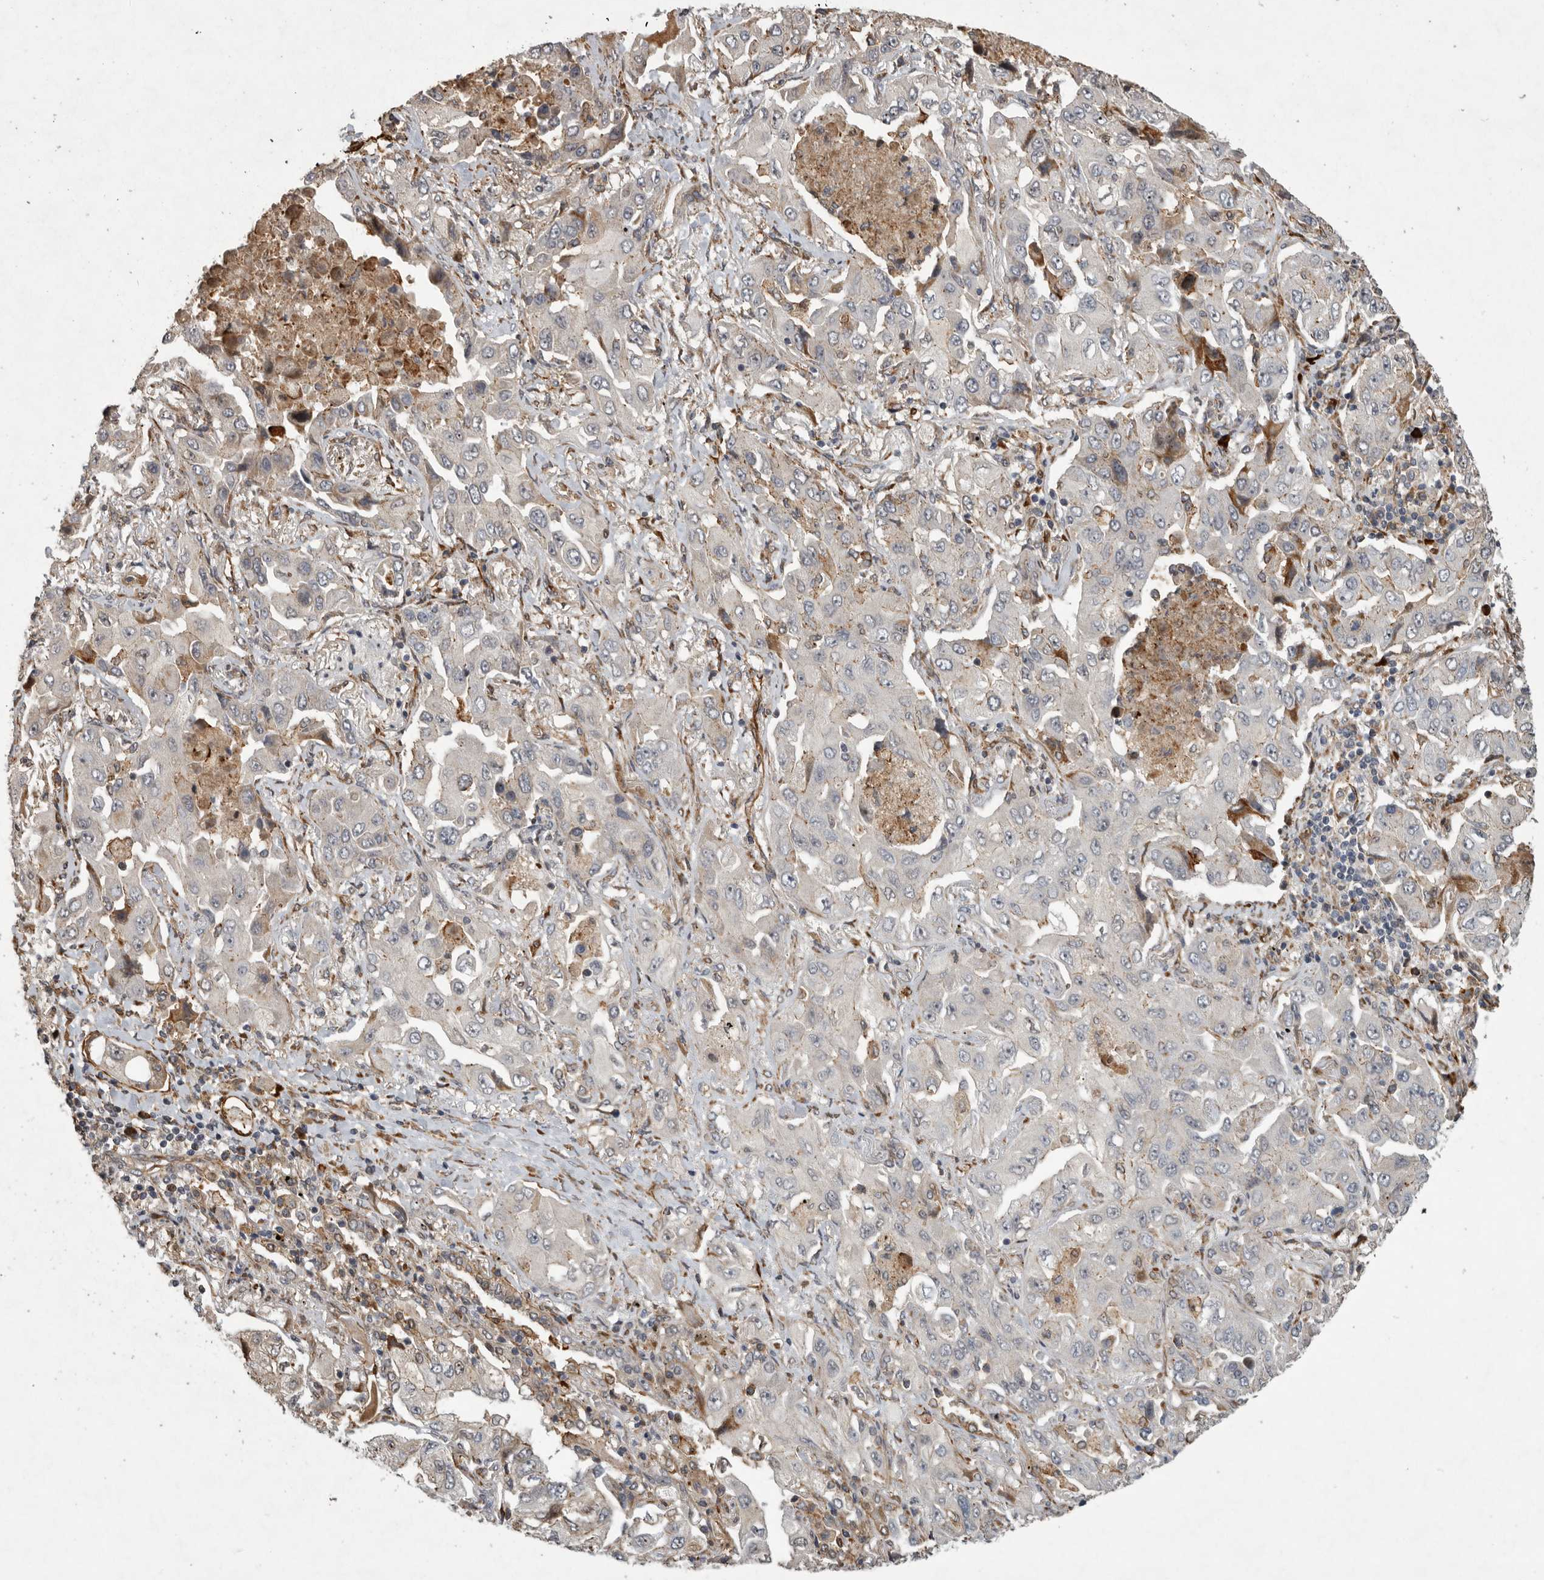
{"staining": {"intensity": "weak", "quantity": "<25%", "location": "cytoplasmic/membranous"}, "tissue": "lung cancer", "cell_type": "Tumor cells", "image_type": "cancer", "snomed": [{"axis": "morphology", "description": "Adenocarcinoma, NOS"}, {"axis": "topography", "description": "Lung"}], "caption": "The image reveals no staining of tumor cells in adenocarcinoma (lung).", "gene": "MPDZ", "patient": {"sex": "female", "age": 65}}